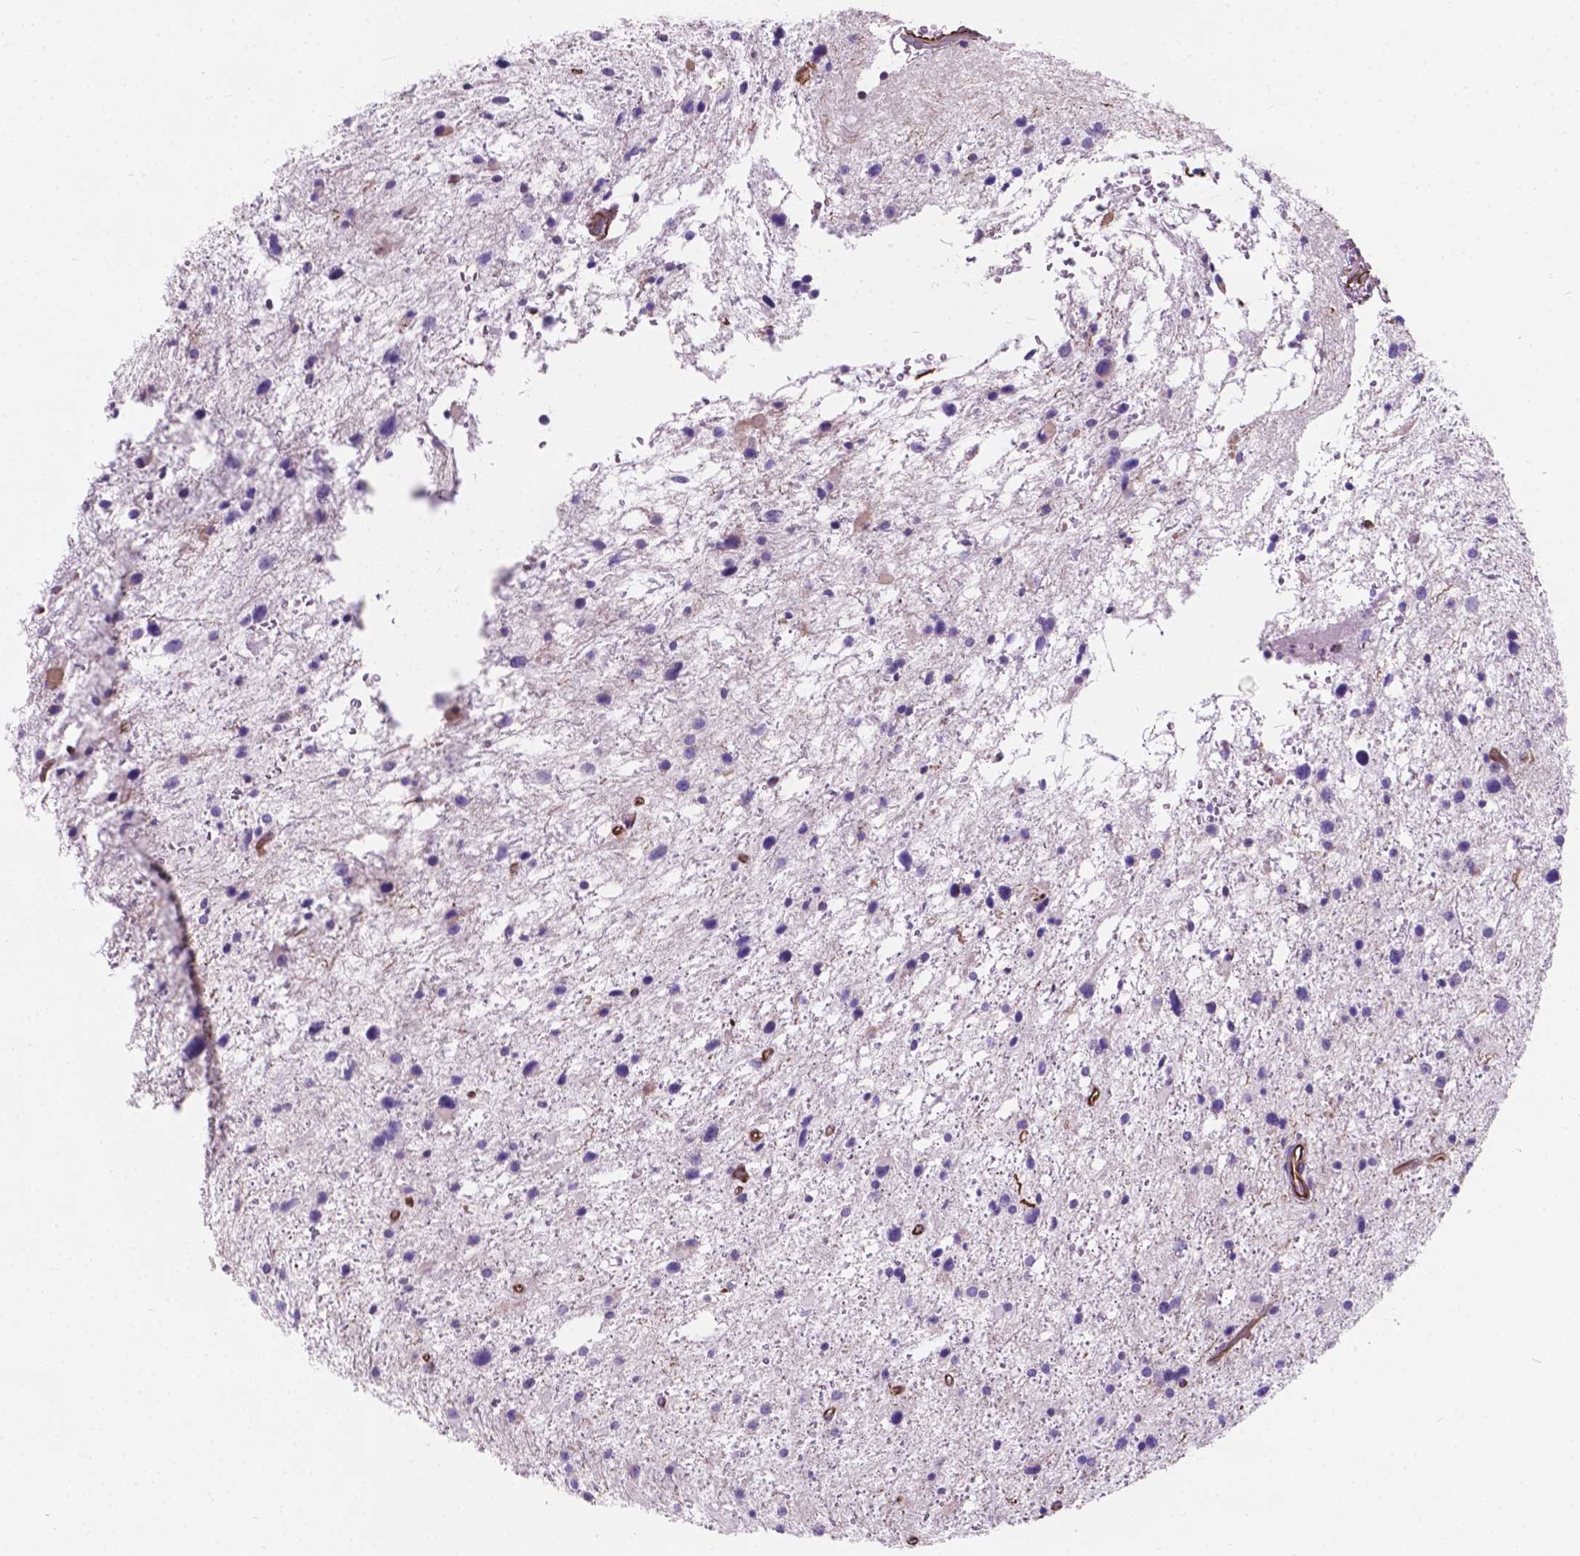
{"staining": {"intensity": "negative", "quantity": "none", "location": "none"}, "tissue": "glioma", "cell_type": "Tumor cells", "image_type": "cancer", "snomed": [{"axis": "morphology", "description": "Glioma, malignant, Low grade"}, {"axis": "topography", "description": "Brain"}], "caption": "A micrograph of human malignant glioma (low-grade) is negative for staining in tumor cells.", "gene": "AMOT", "patient": {"sex": "female", "age": 32}}